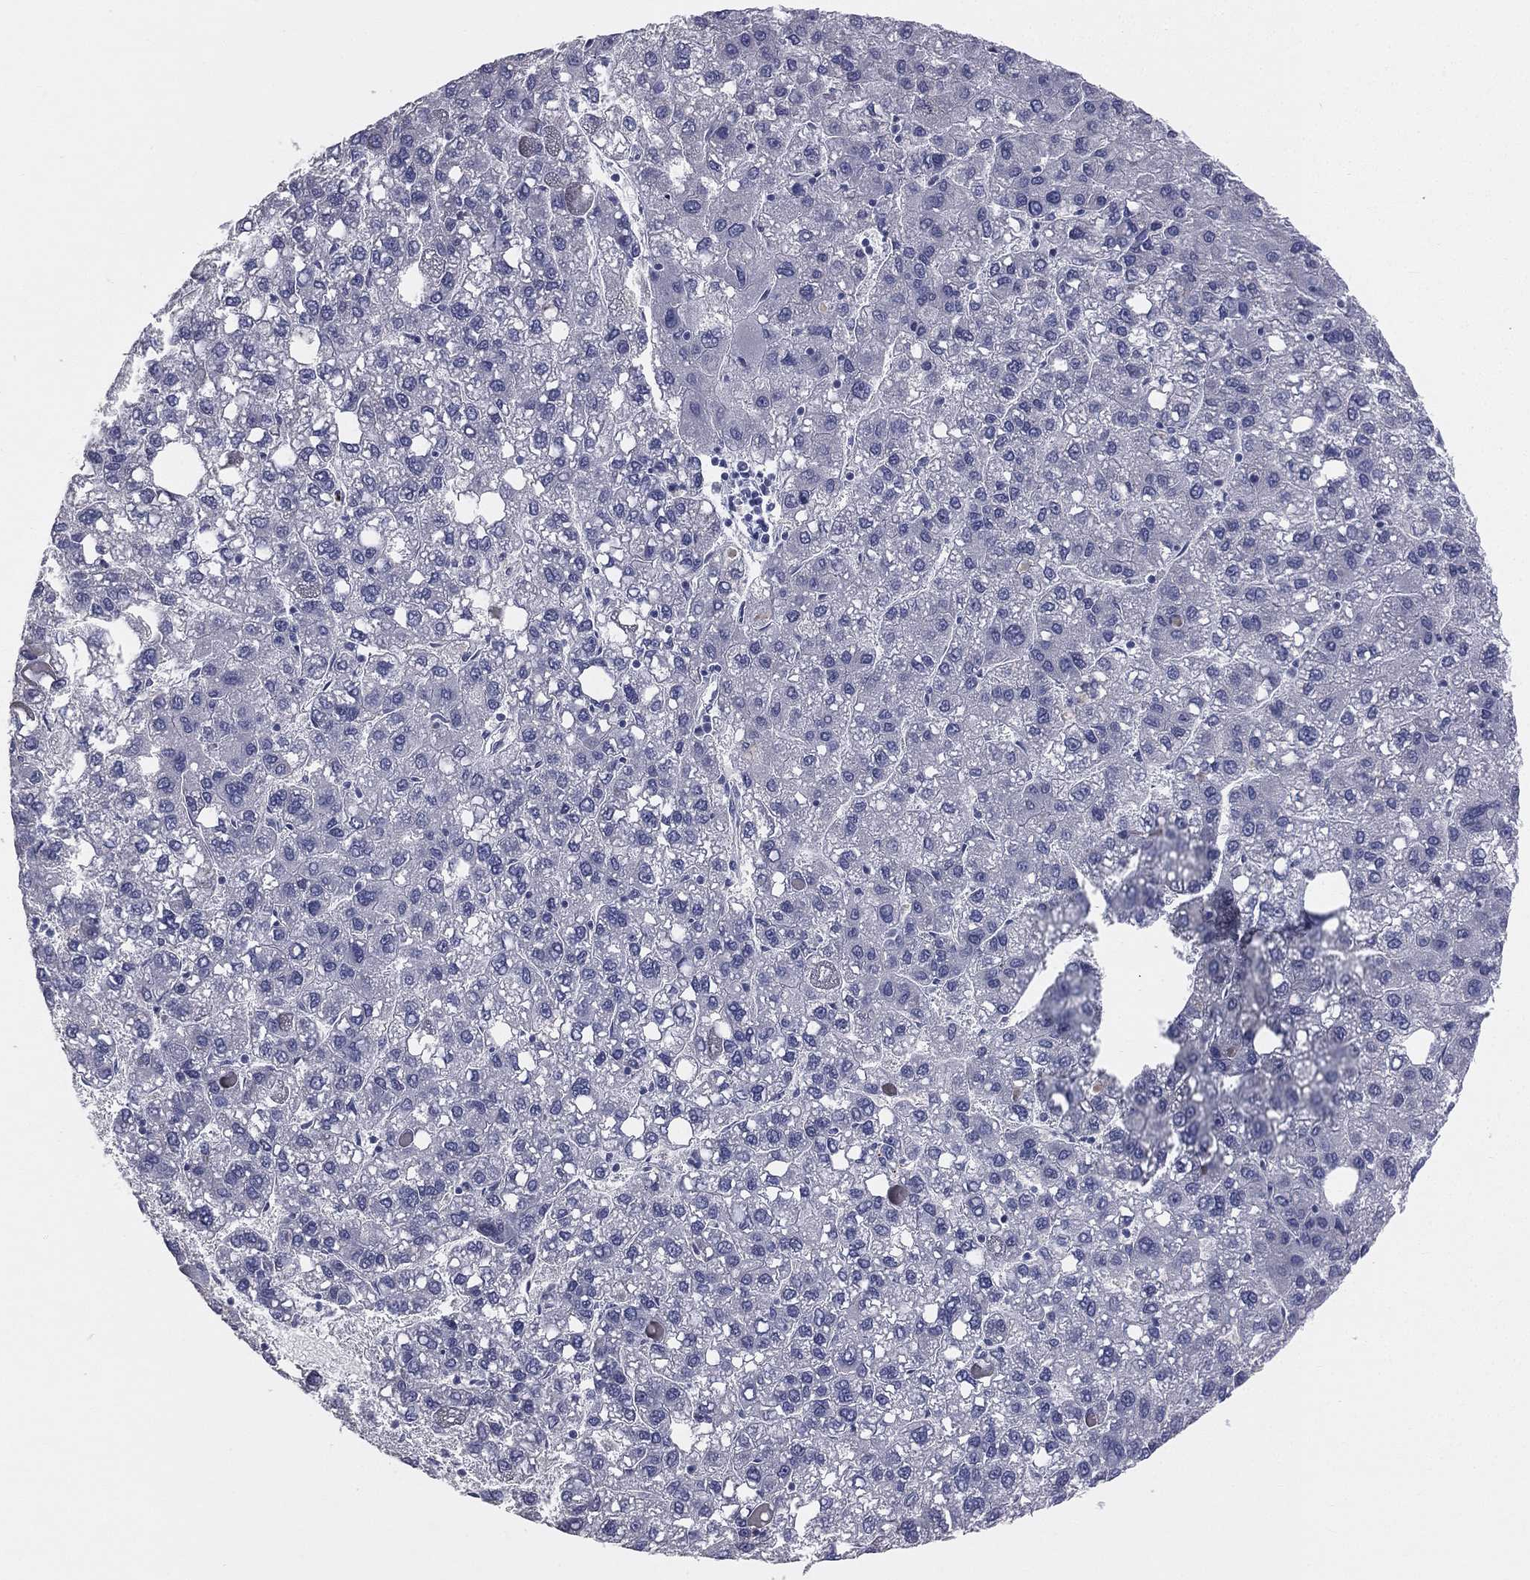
{"staining": {"intensity": "negative", "quantity": "none", "location": "none"}, "tissue": "liver cancer", "cell_type": "Tumor cells", "image_type": "cancer", "snomed": [{"axis": "morphology", "description": "Carcinoma, Hepatocellular, NOS"}, {"axis": "topography", "description": "Liver"}], "caption": "This is an immunohistochemistry photomicrograph of liver cancer. There is no positivity in tumor cells.", "gene": "STK31", "patient": {"sex": "female", "age": 82}}